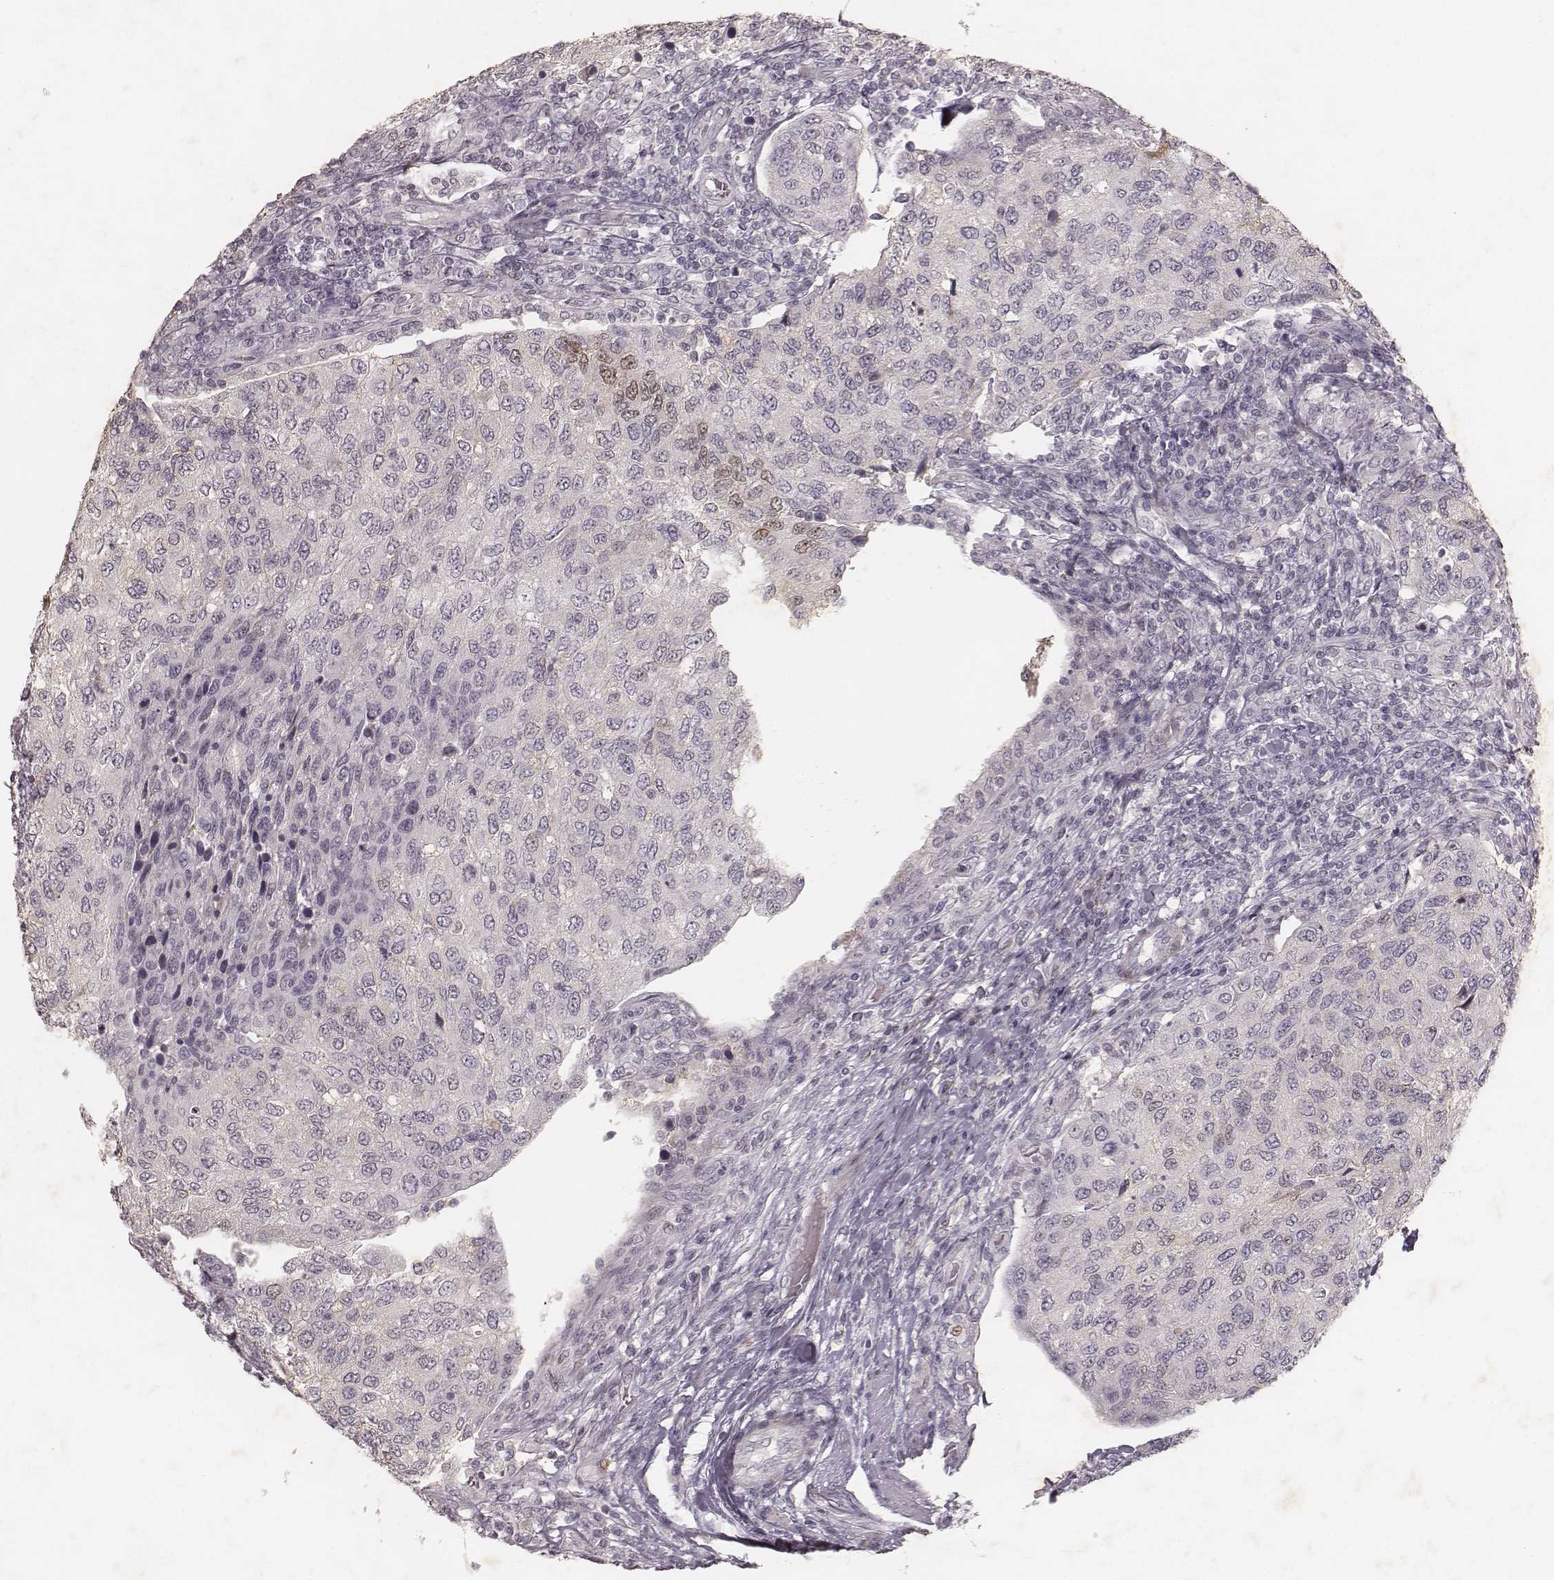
{"staining": {"intensity": "negative", "quantity": "none", "location": "none"}, "tissue": "urothelial cancer", "cell_type": "Tumor cells", "image_type": "cancer", "snomed": [{"axis": "morphology", "description": "Urothelial carcinoma, High grade"}, {"axis": "topography", "description": "Urinary bladder"}], "caption": "A micrograph of high-grade urothelial carcinoma stained for a protein reveals no brown staining in tumor cells.", "gene": "MADCAM1", "patient": {"sex": "female", "age": 78}}